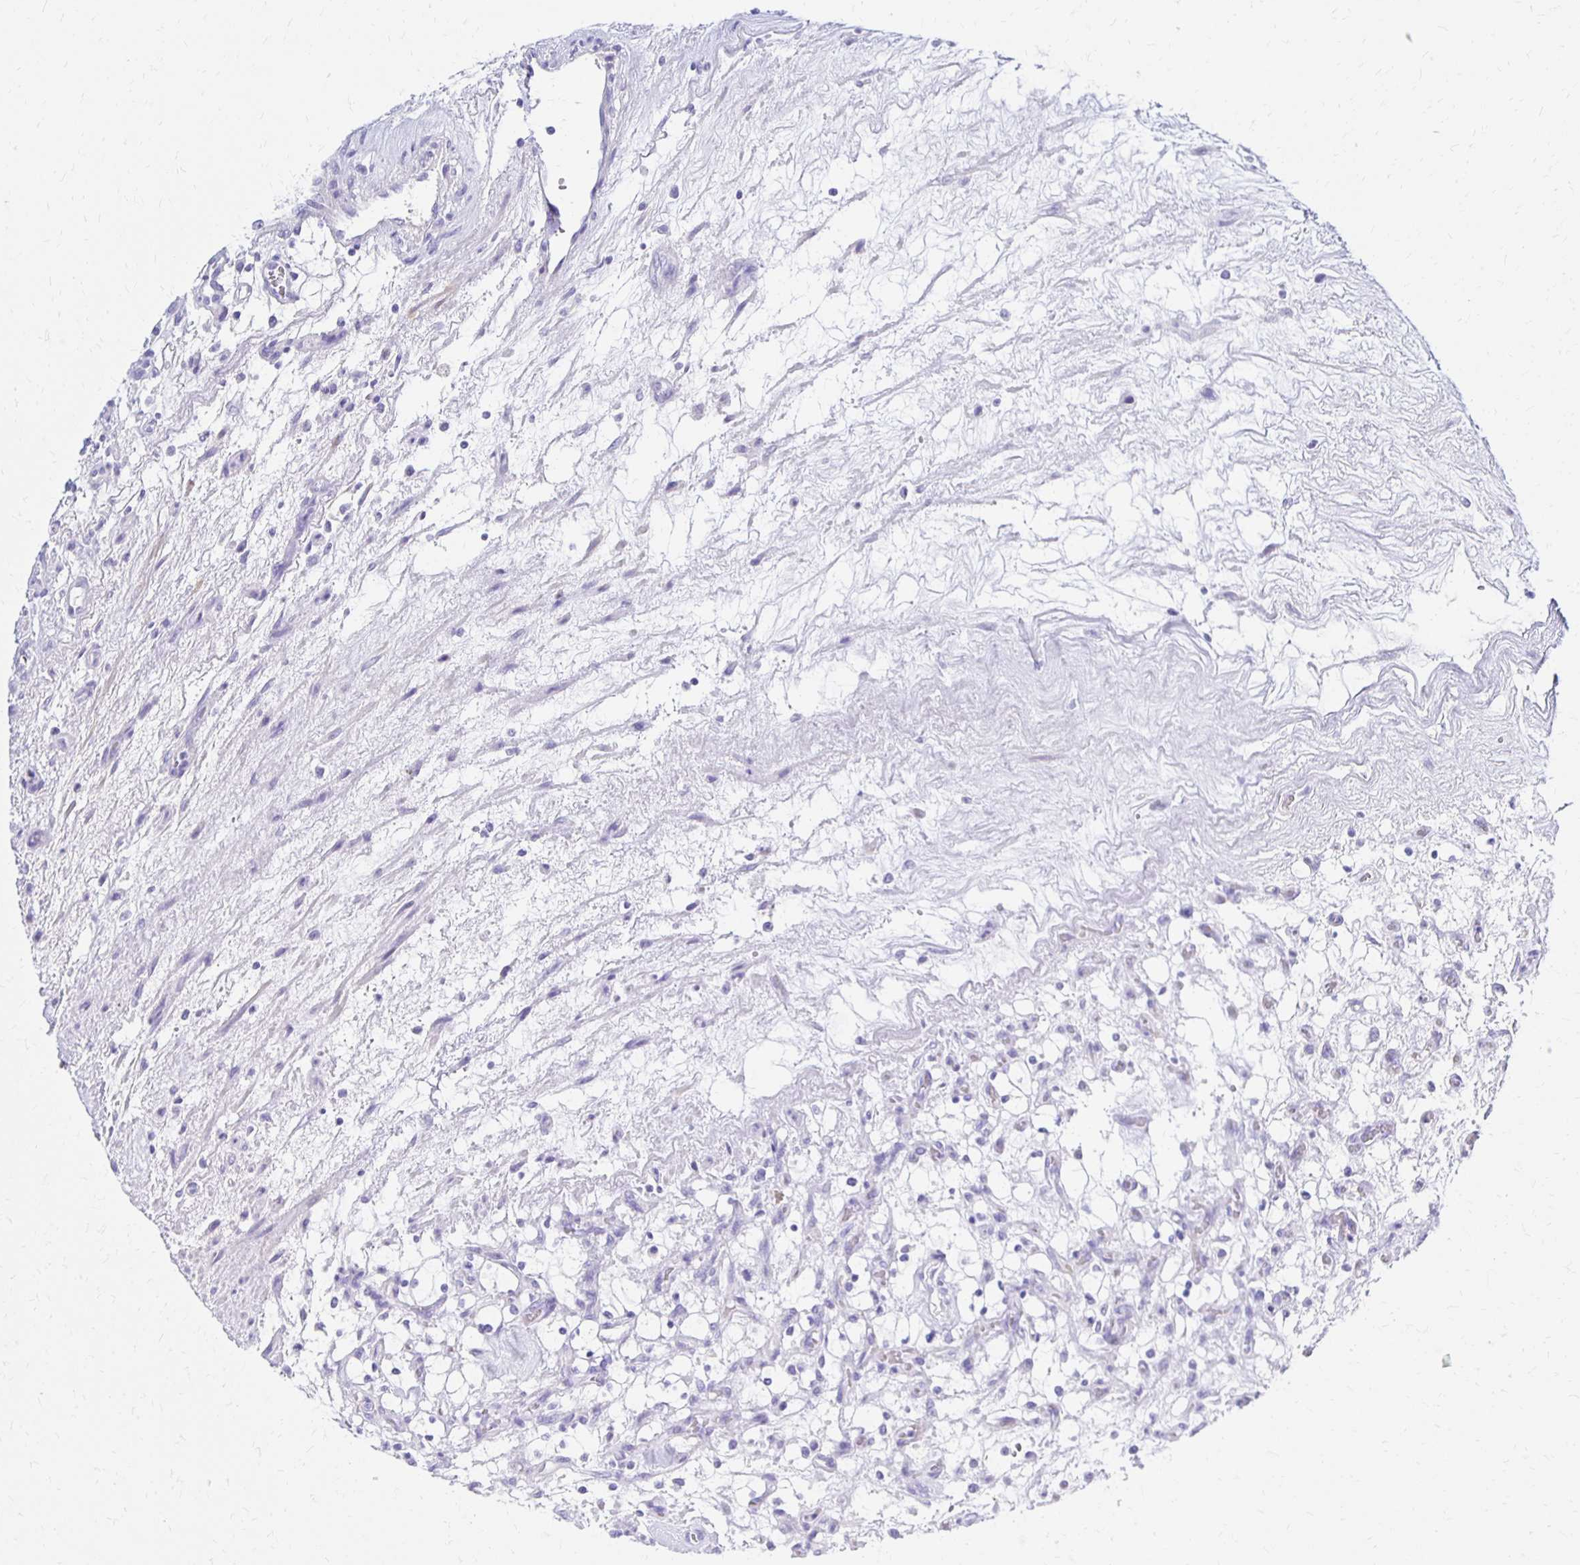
{"staining": {"intensity": "negative", "quantity": "none", "location": "none"}, "tissue": "renal cancer", "cell_type": "Tumor cells", "image_type": "cancer", "snomed": [{"axis": "morphology", "description": "Adenocarcinoma, NOS"}, {"axis": "topography", "description": "Kidney"}], "caption": "Tumor cells show no significant protein staining in renal cancer.", "gene": "FNTB", "patient": {"sex": "female", "age": 69}}